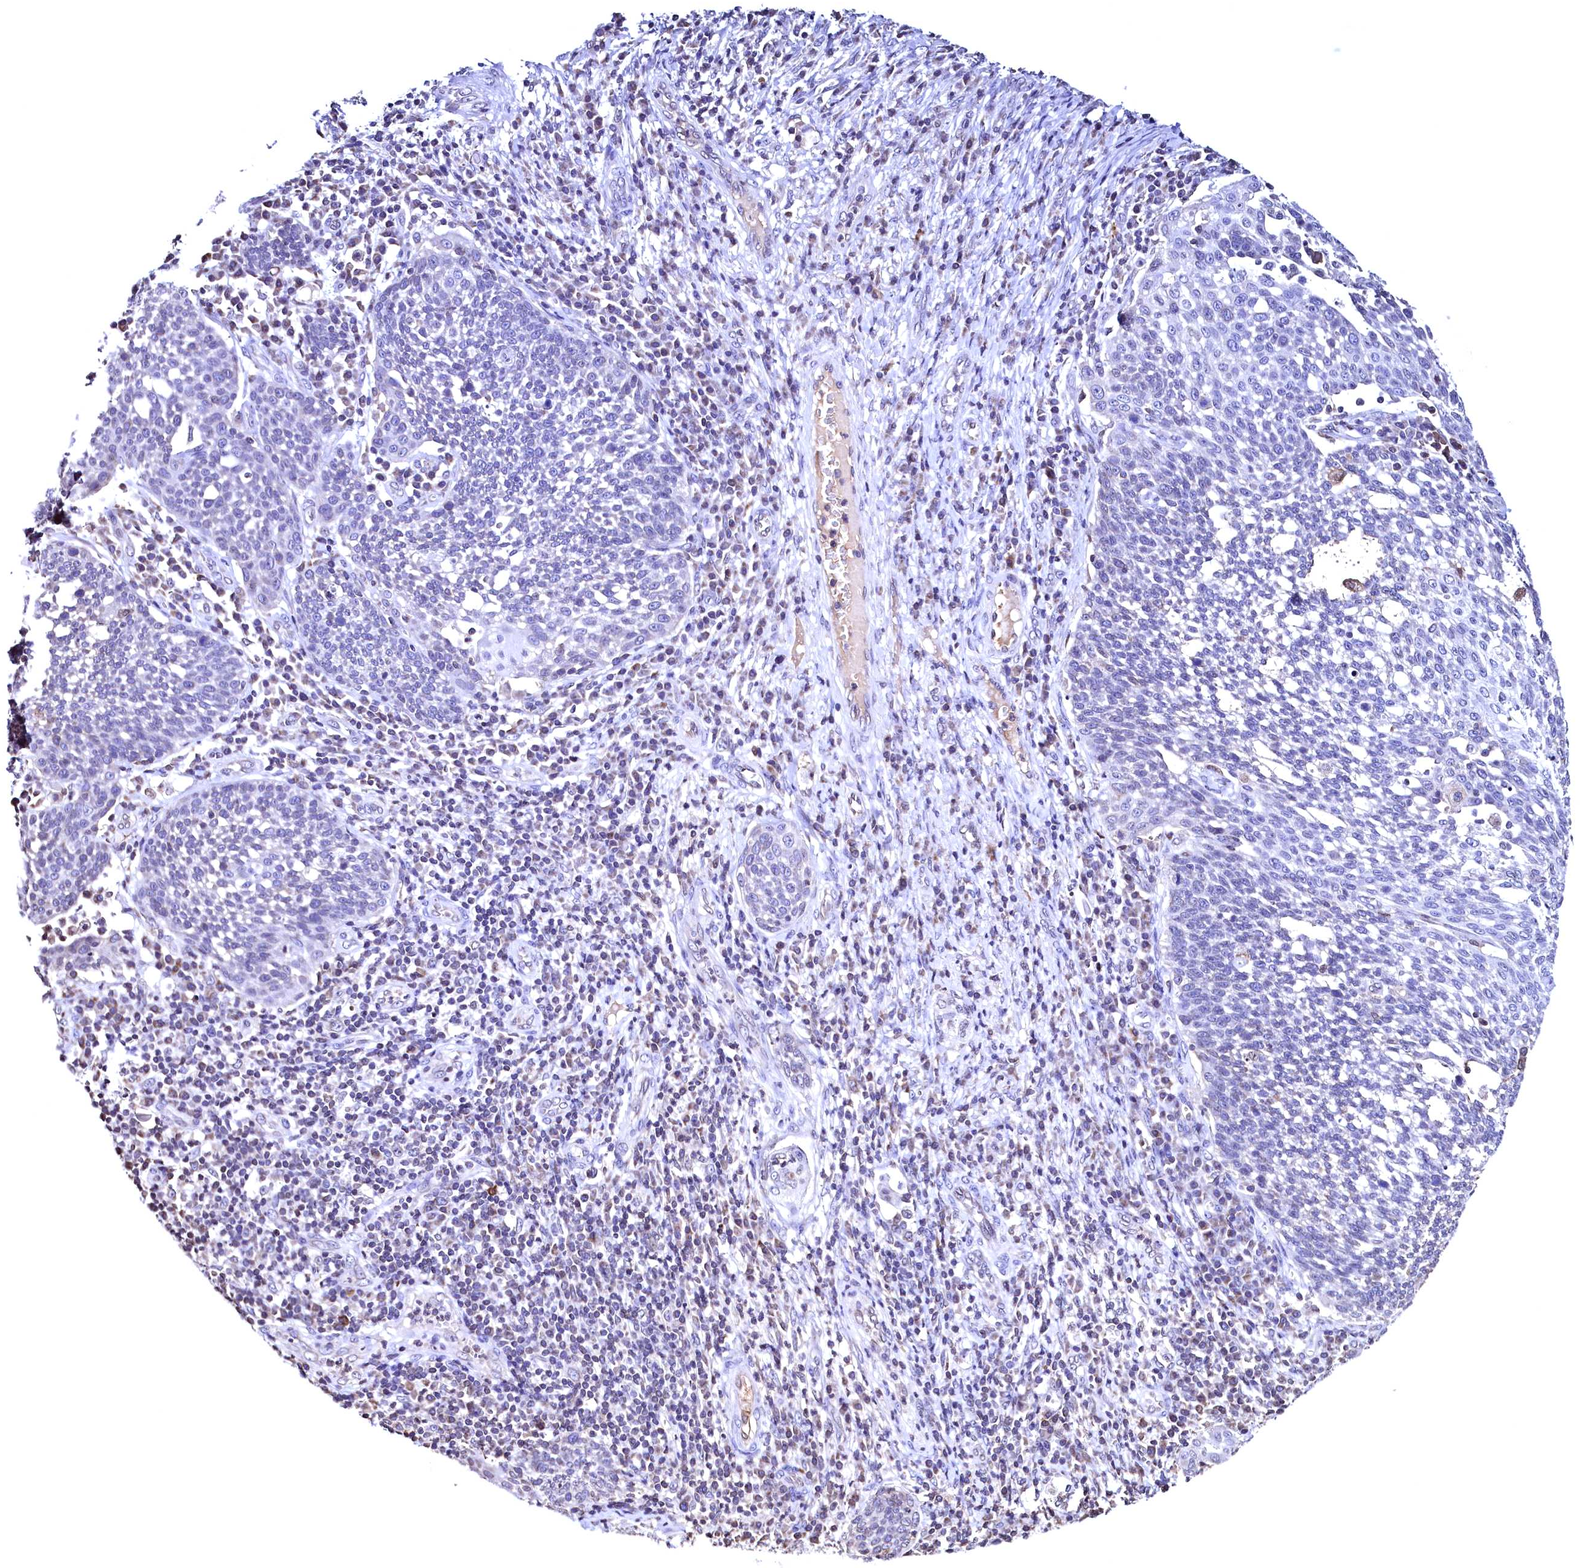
{"staining": {"intensity": "negative", "quantity": "none", "location": "none"}, "tissue": "cervical cancer", "cell_type": "Tumor cells", "image_type": "cancer", "snomed": [{"axis": "morphology", "description": "Squamous cell carcinoma, NOS"}, {"axis": "topography", "description": "Cervix"}], "caption": "Cervical squamous cell carcinoma was stained to show a protein in brown. There is no significant positivity in tumor cells.", "gene": "HAND1", "patient": {"sex": "female", "age": 34}}